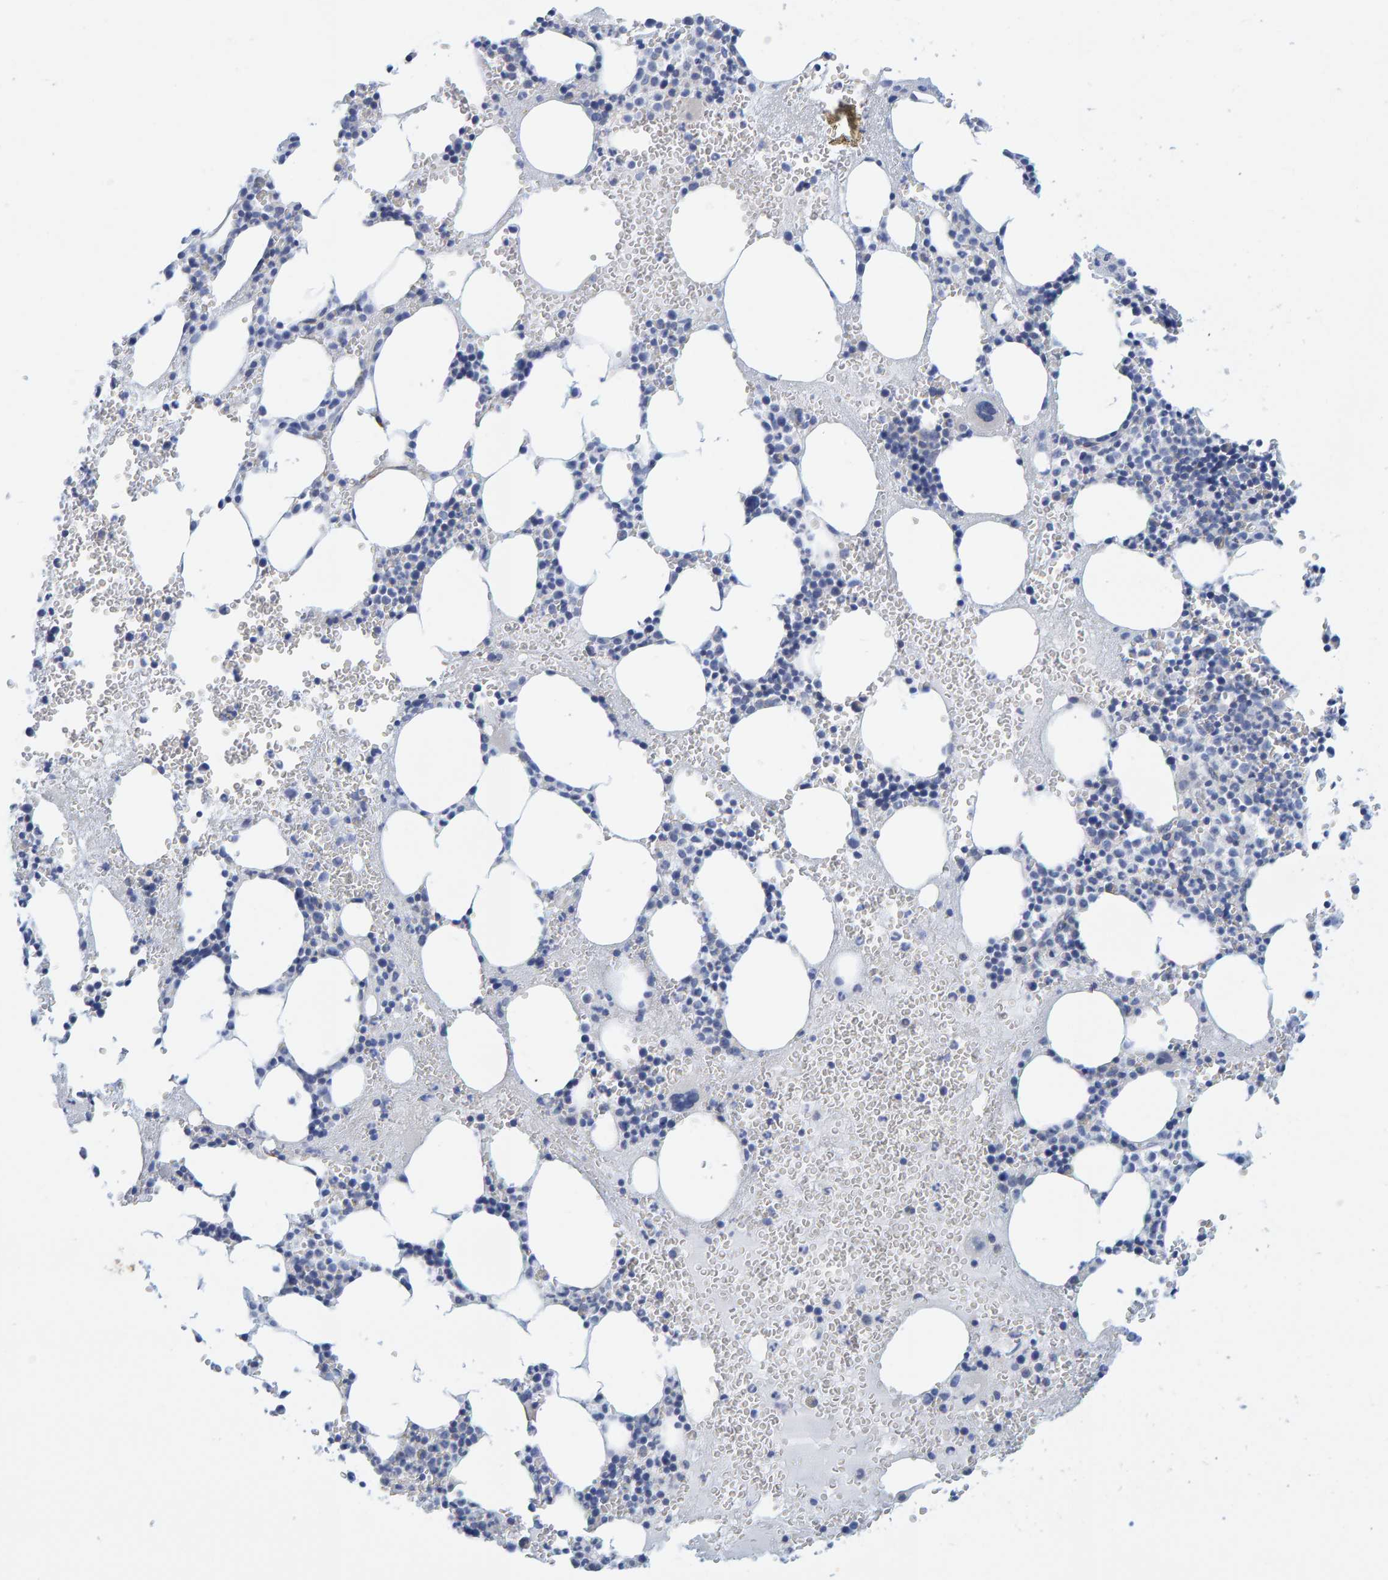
{"staining": {"intensity": "negative", "quantity": "none", "location": "none"}, "tissue": "bone marrow", "cell_type": "Hematopoietic cells", "image_type": "normal", "snomed": [{"axis": "morphology", "description": "Normal tissue, NOS"}, {"axis": "morphology", "description": "Inflammation, NOS"}, {"axis": "topography", "description": "Bone marrow"}], "caption": "IHC of benign bone marrow displays no staining in hematopoietic cells.", "gene": "MAP1B", "patient": {"sex": "female", "age": 67}}